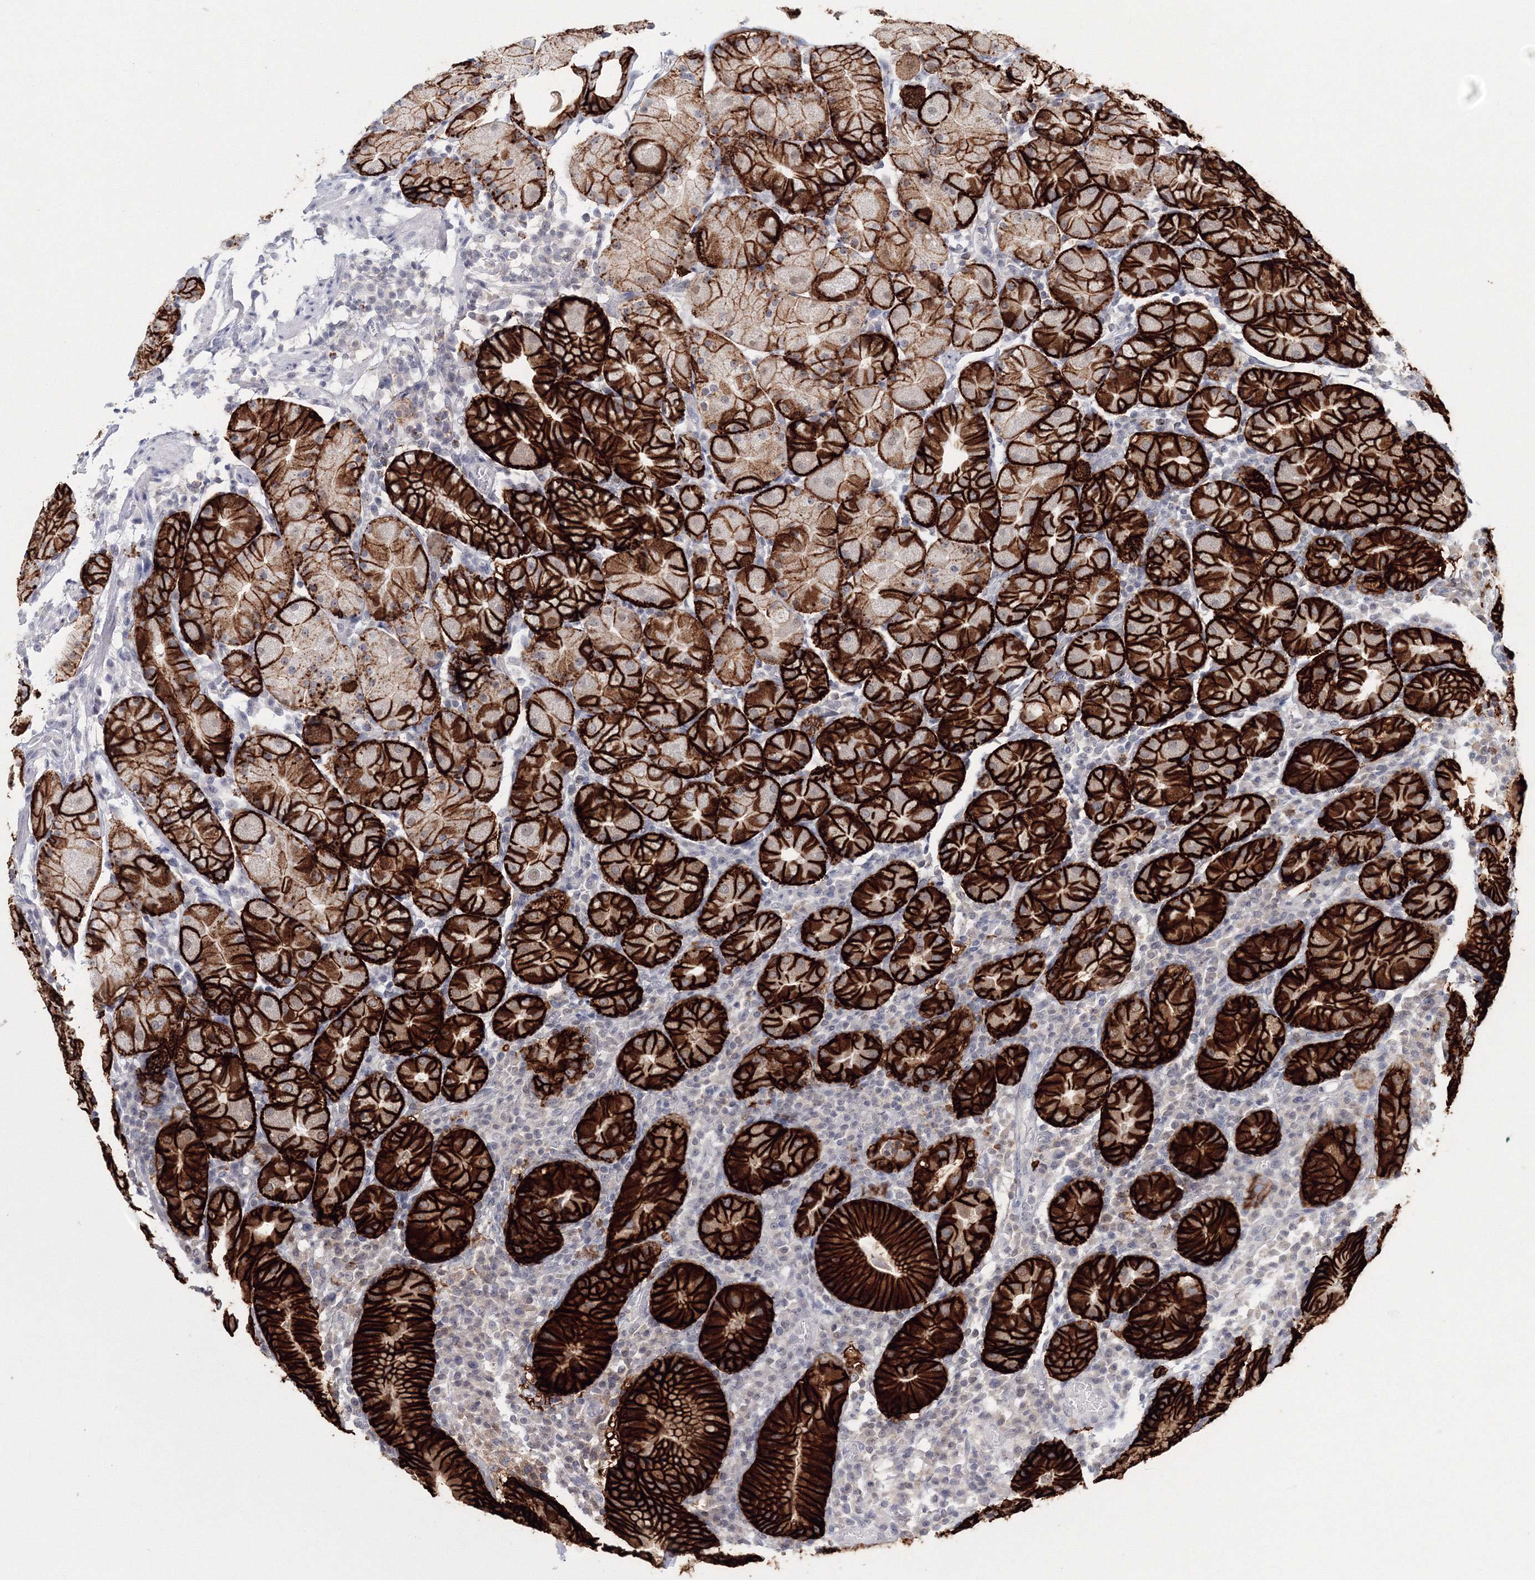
{"staining": {"intensity": "strong", "quantity": ">75%", "location": "cytoplasmic/membranous"}, "tissue": "stomach", "cell_type": "Glandular cells", "image_type": "normal", "snomed": [{"axis": "morphology", "description": "Normal tissue, NOS"}, {"axis": "topography", "description": "Stomach"}, {"axis": "topography", "description": "Stomach, lower"}], "caption": "A micrograph of stomach stained for a protein reveals strong cytoplasmic/membranous brown staining in glandular cells. (DAB (3,3'-diaminobenzidine) IHC, brown staining for protein, blue staining for nuclei).", "gene": "VSIG1", "patient": {"sex": "female", "age": 75}}